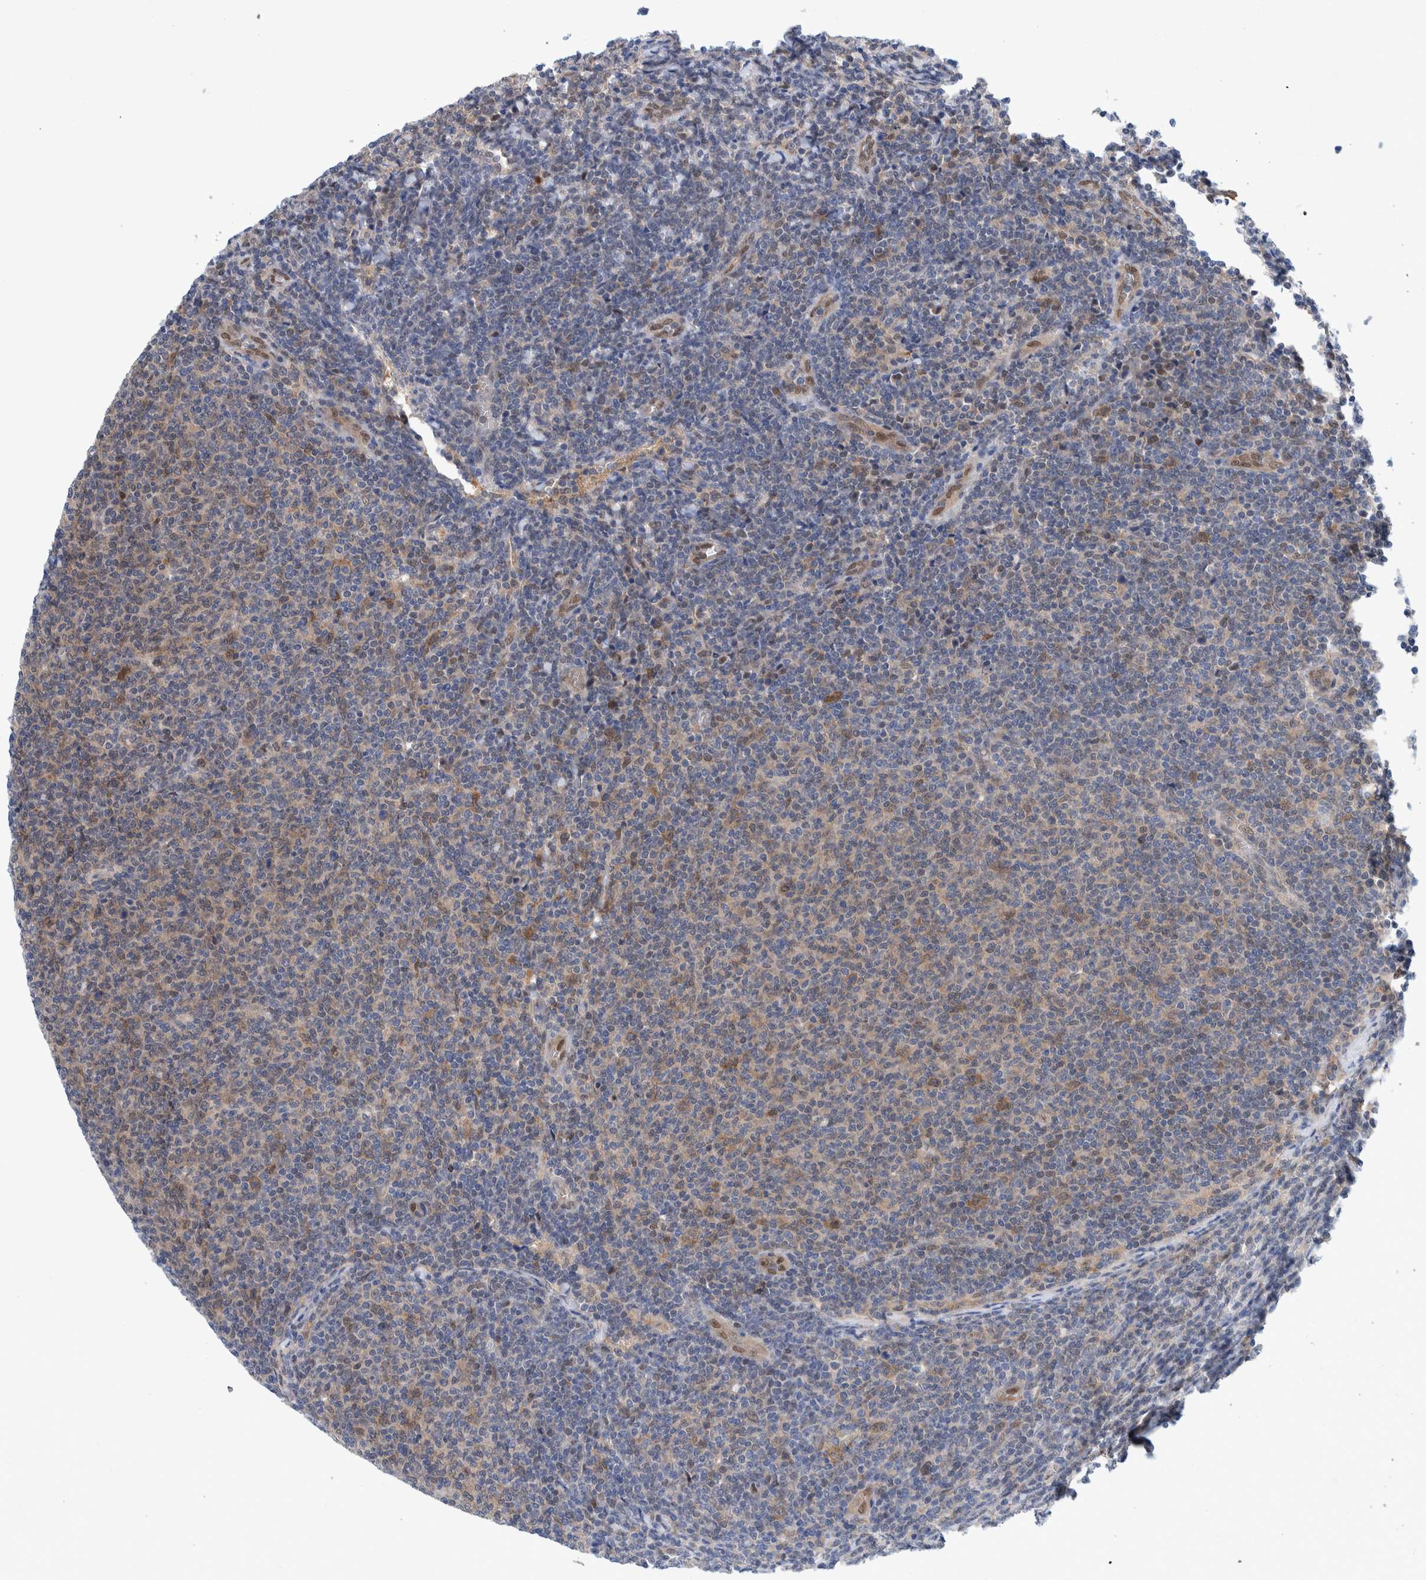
{"staining": {"intensity": "moderate", "quantity": "<25%", "location": "cytoplasmic/membranous"}, "tissue": "lymphoma", "cell_type": "Tumor cells", "image_type": "cancer", "snomed": [{"axis": "morphology", "description": "Malignant lymphoma, non-Hodgkin's type, Low grade"}, {"axis": "topography", "description": "Lymph node"}], "caption": "The histopathology image reveals staining of low-grade malignant lymphoma, non-Hodgkin's type, revealing moderate cytoplasmic/membranous protein expression (brown color) within tumor cells. (Stains: DAB in brown, nuclei in blue, Microscopy: brightfield microscopy at high magnification).", "gene": "PFAS", "patient": {"sex": "male", "age": 66}}